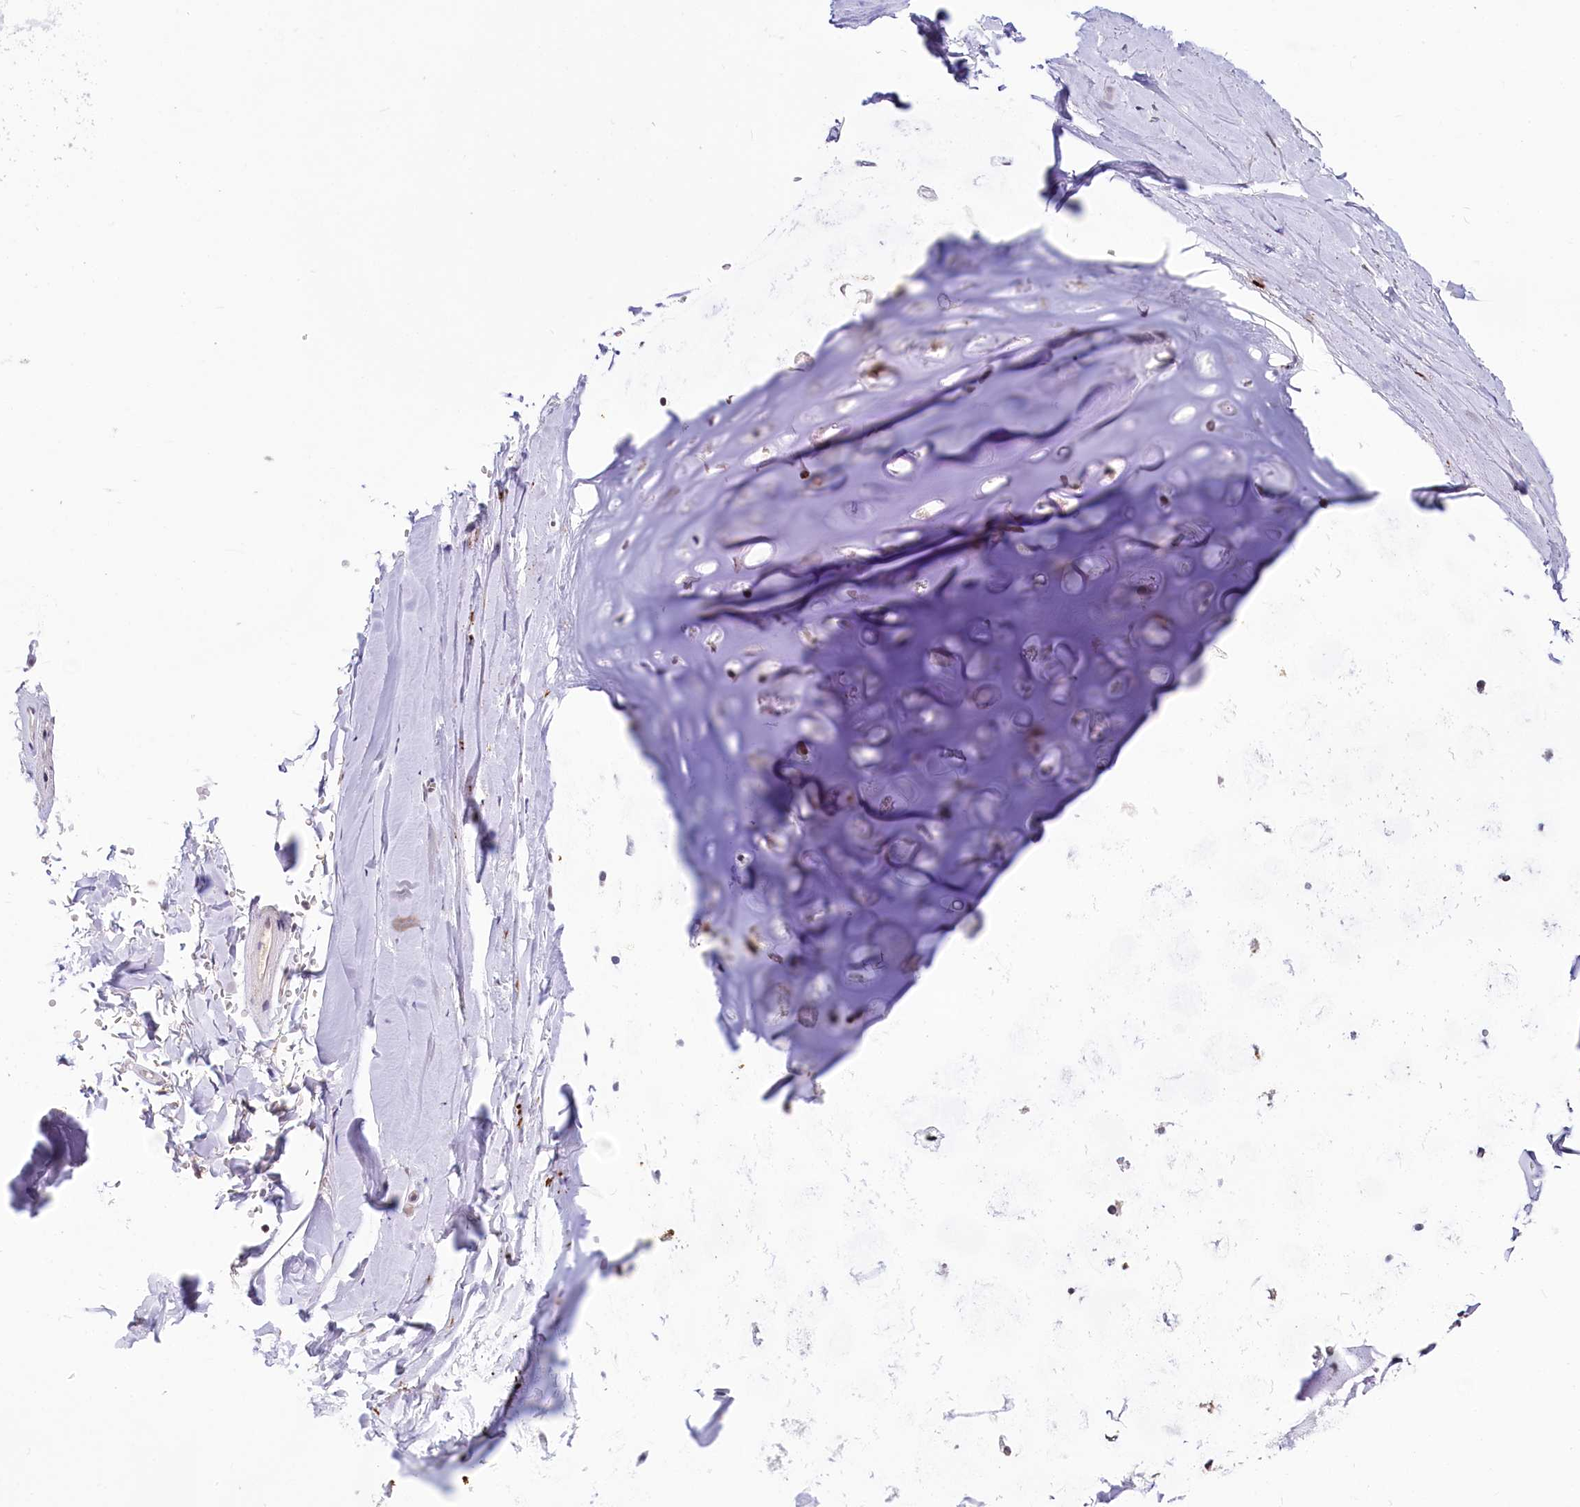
{"staining": {"intensity": "negative", "quantity": "none", "location": "none"}, "tissue": "adipose tissue", "cell_type": "Adipocytes", "image_type": "normal", "snomed": [{"axis": "morphology", "description": "Normal tissue, NOS"}, {"axis": "topography", "description": "Lymph node"}, {"axis": "topography", "description": "Bronchus"}], "caption": "Image shows no significant protein staining in adipocytes of normal adipose tissue.", "gene": "SCAF11", "patient": {"sex": "male", "age": 63}}